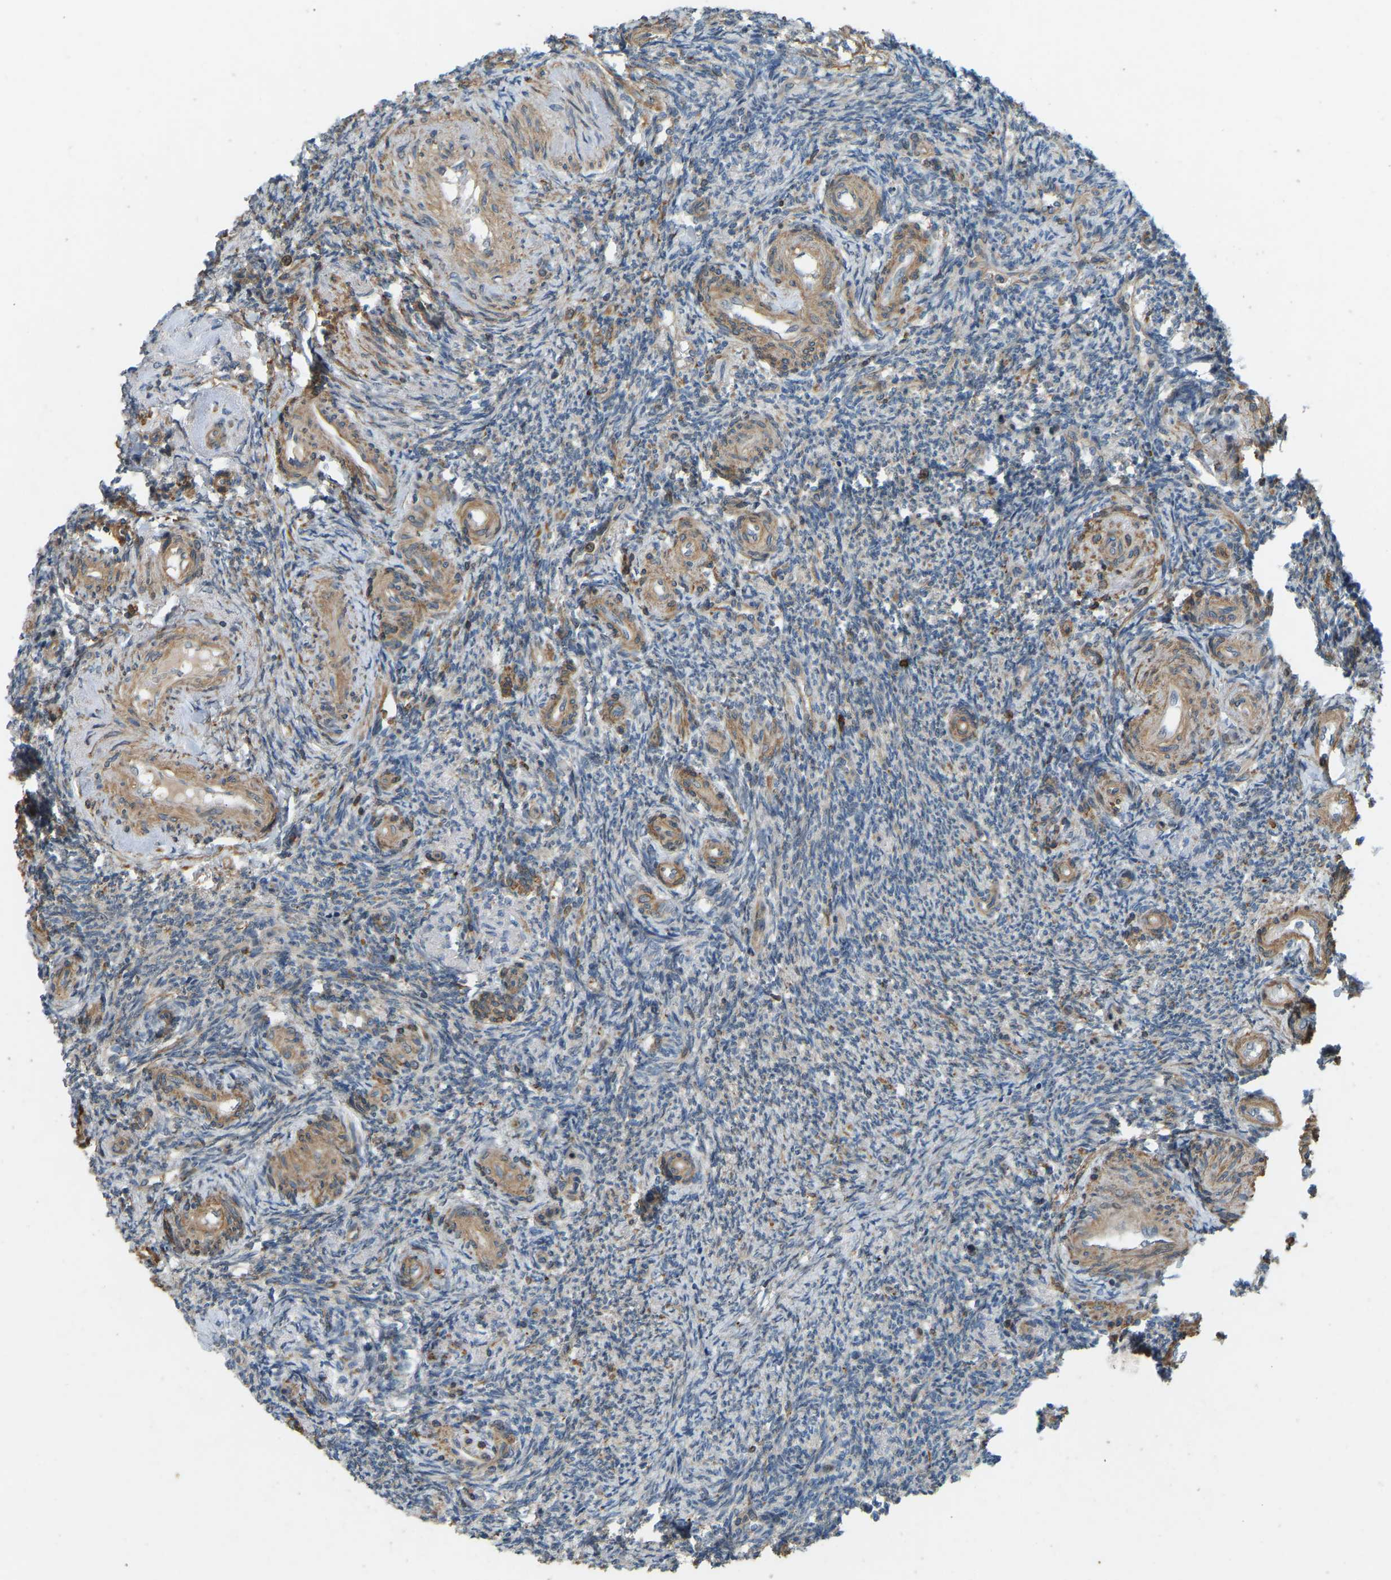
{"staining": {"intensity": "strong", "quantity": ">75%", "location": "cytoplasmic/membranous"}, "tissue": "ovary", "cell_type": "Follicle cells", "image_type": "normal", "snomed": [{"axis": "morphology", "description": "Normal tissue, NOS"}, {"axis": "topography", "description": "Ovary"}], "caption": "Protein expression by IHC reveals strong cytoplasmic/membranous expression in about >75% of follicle cells in unremarkable ovary. The staining is performed using DAB brown chromogen to label protein expression. The nuclei are counter-stained blue using hematoxylin.", "gene": "OS9", "patient": {"sex": "female", "age": 41}}